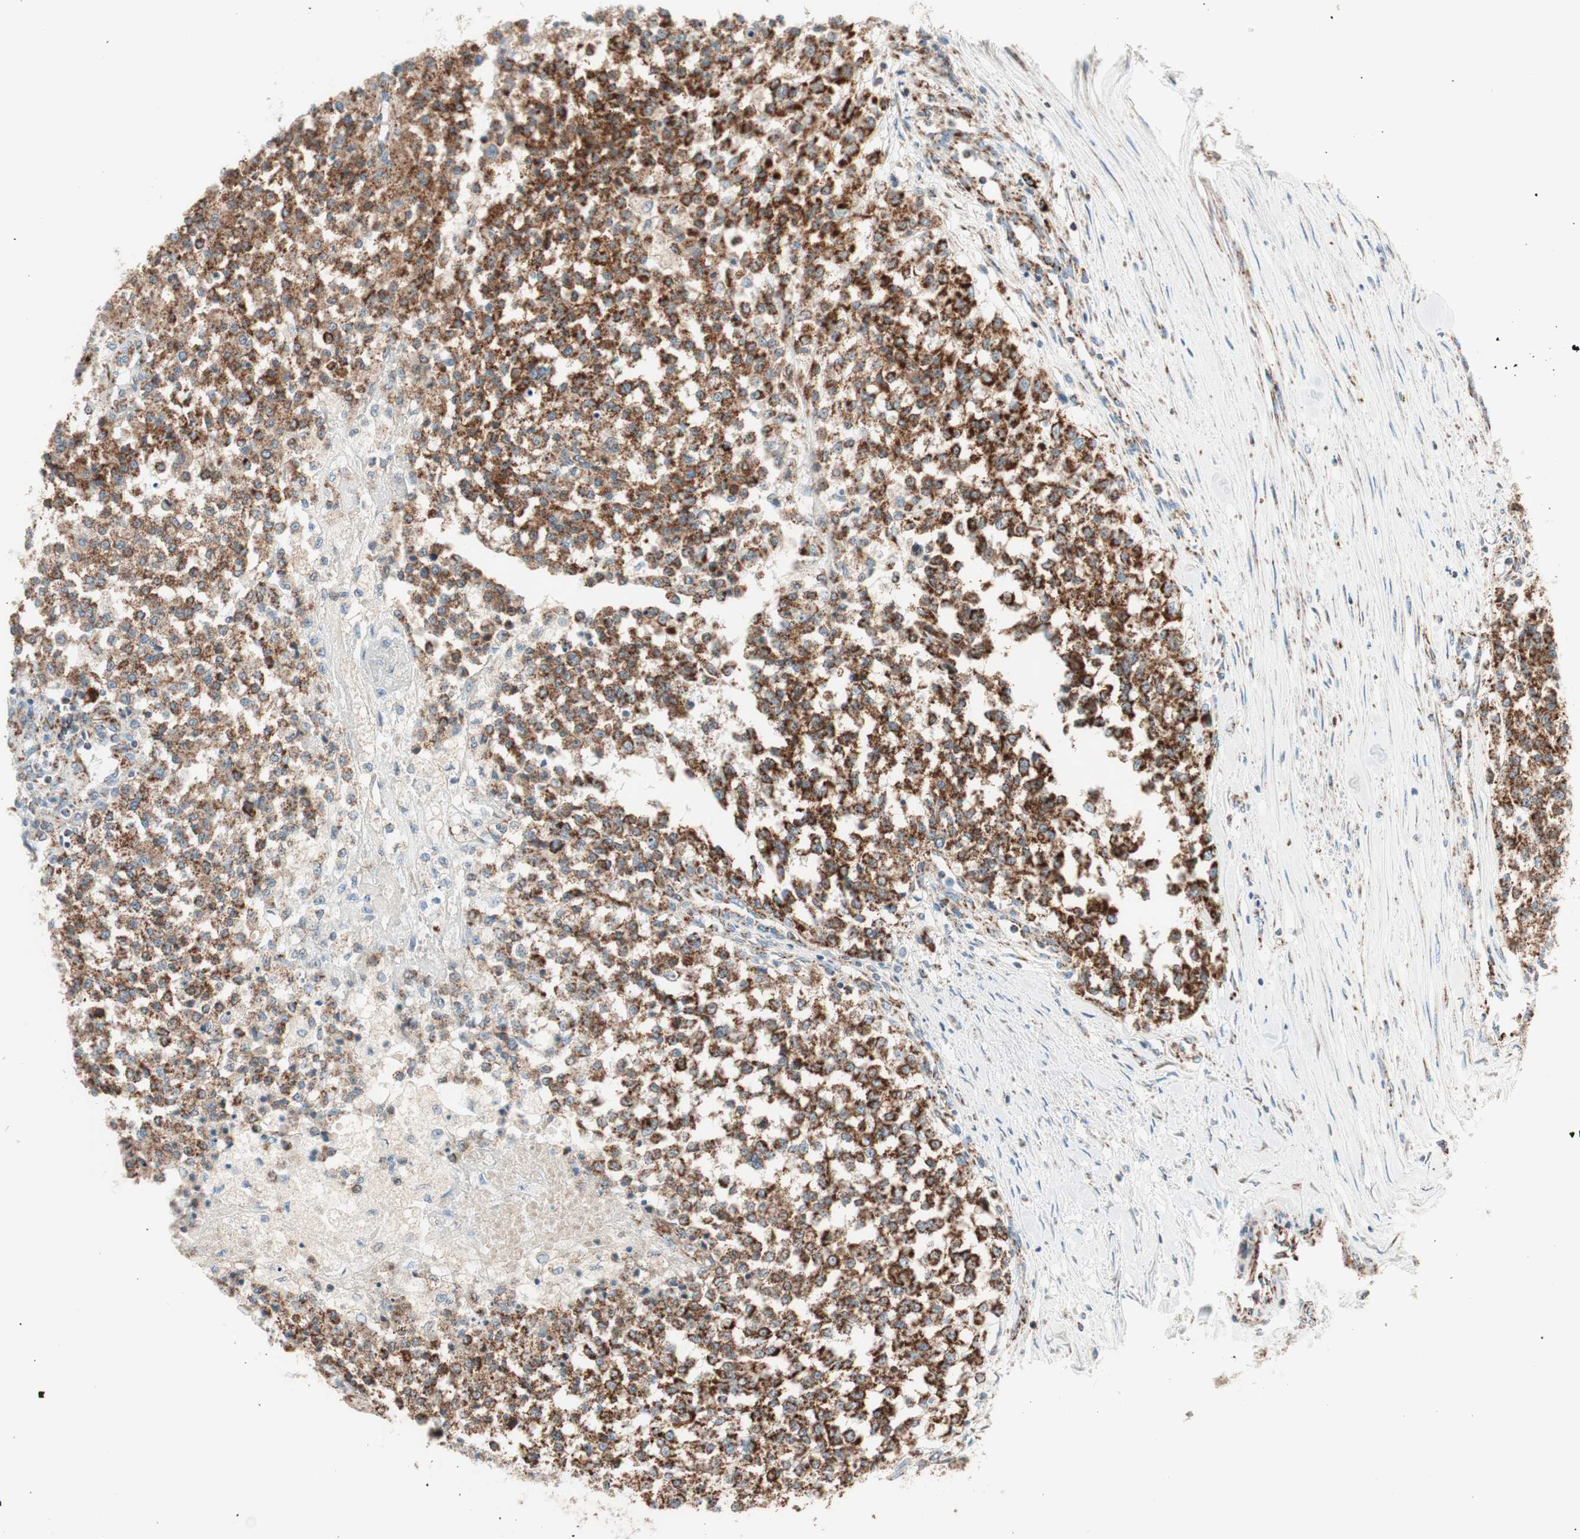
{"staining": {"intensity": "strong", "quantity": ">75%", "location": "cytoplasmic/membranous"}, "tissue": "testis cancer", "cell_type": "Tumor cells", "image_type": "cancer", "snomed": [{"axis": "morphology", "description": "Seminoma, NOS"}, {"axis": "topography", "description": "Testis"}], "caption": "IHC (DAB (3,3'-diaminobenzidine)) staining of human seminoma (testis) demonstrates strong cytoplasmic/membranous protein positivity in approximately >75% of tumor cells.", "gene": "TOMM20", "patient": {"sex": "male", "age": 59}}